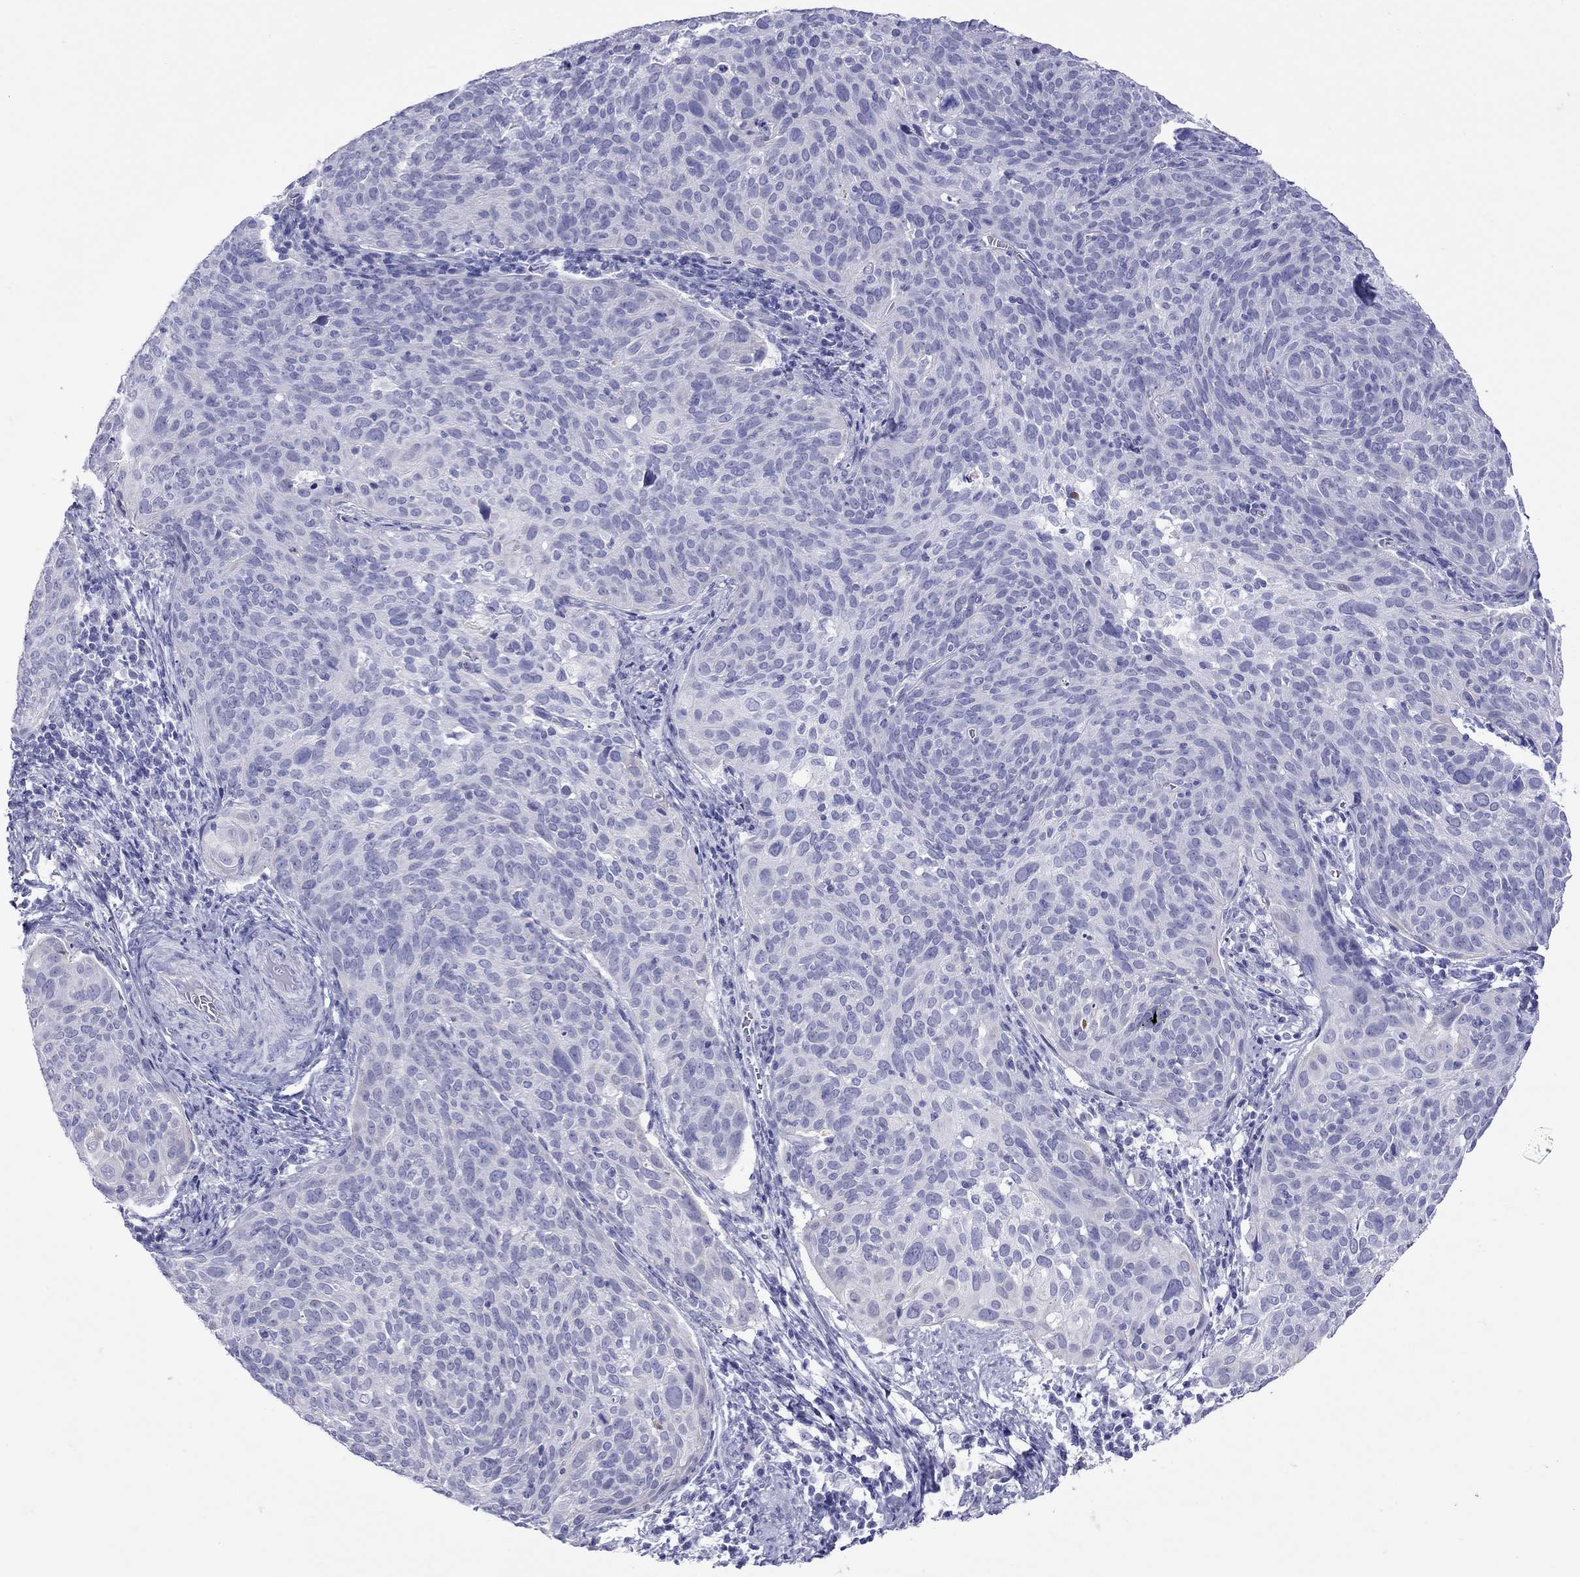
{"staining": {"intensity": "negative", "quantity": "none", "location": "none"}, "tissue": "cervical cancer", "cell_type": "Tumor cells", "image_type": "cancer", "snomed": [{"axis": "morphology", "description": "Squamous cell carcinoma, NOS"}, {"axis": "topography", "description": "Cervix"}], "caption": "High magnification brightfield microscopy of cervical cancer stained with DAB (brown) and counterstained with hematoxylin (blue): tumor cells show no significant staining.", "gene": "GRIA2", "patient": {"sex": "female", "age": 39}}